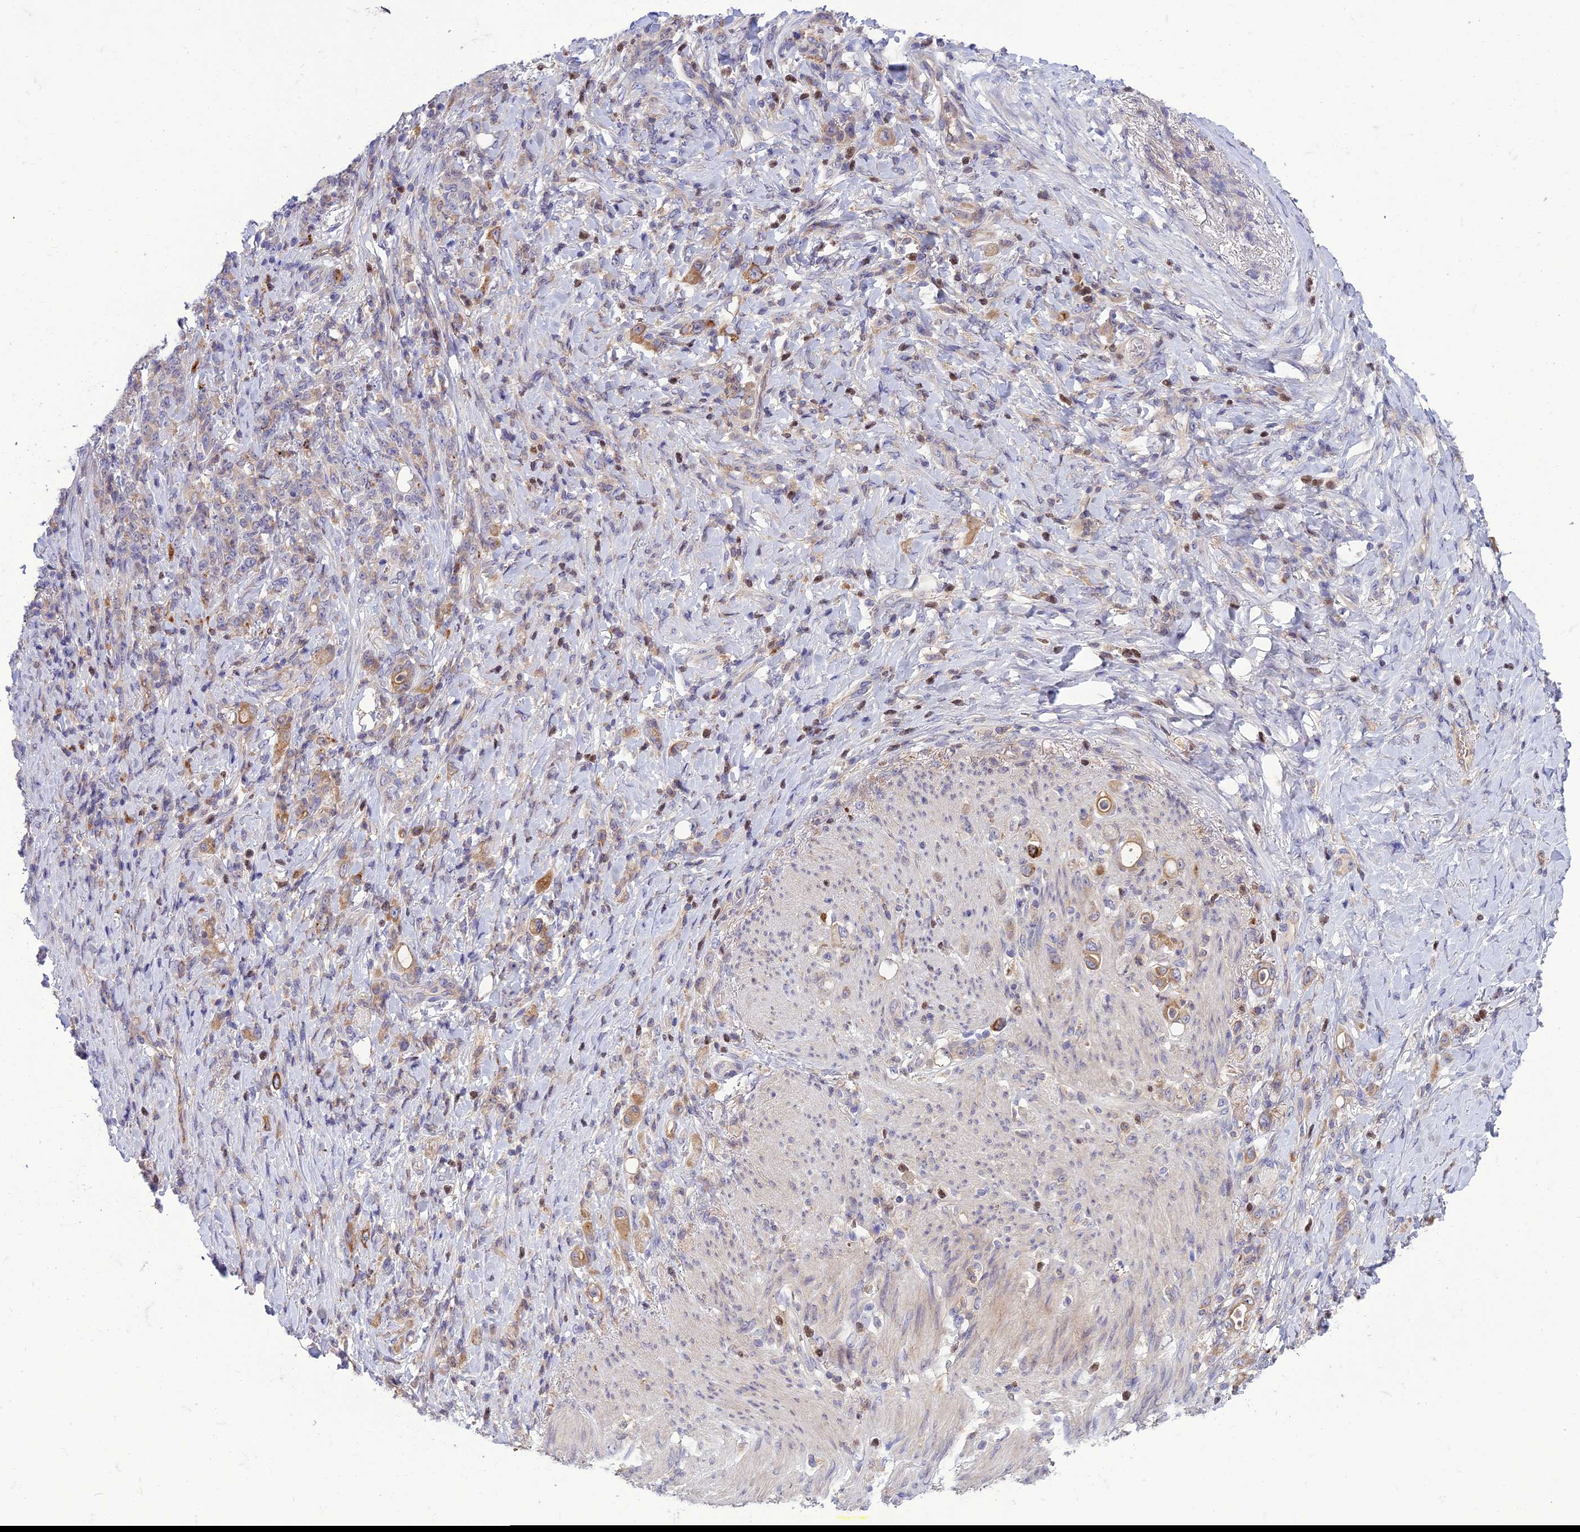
{"staining": {"intensity": "moderate", "quantity": "<25%", "location": "cytoplasmic/membranous"}, "tissue": "stomach cancer", "cell_type": "Tumor cells", "image_type": "cancer", "snomed": [{"axis": "morphology", "description": "Normal tissue, NOS"}, {"axis": "morphology", "description": "Adenocarcinoma, NOS"}, {"axis": "topography", "description": "Stomach"}], "caption": "Human stomach adenocarcinoma stained with a brown dye exhibits moderate cytoplasmic/membranous positive expression in about <25% of tumor cells.", "gene": "IRAK3", "patient": {"sex": "female", "age": 79}}